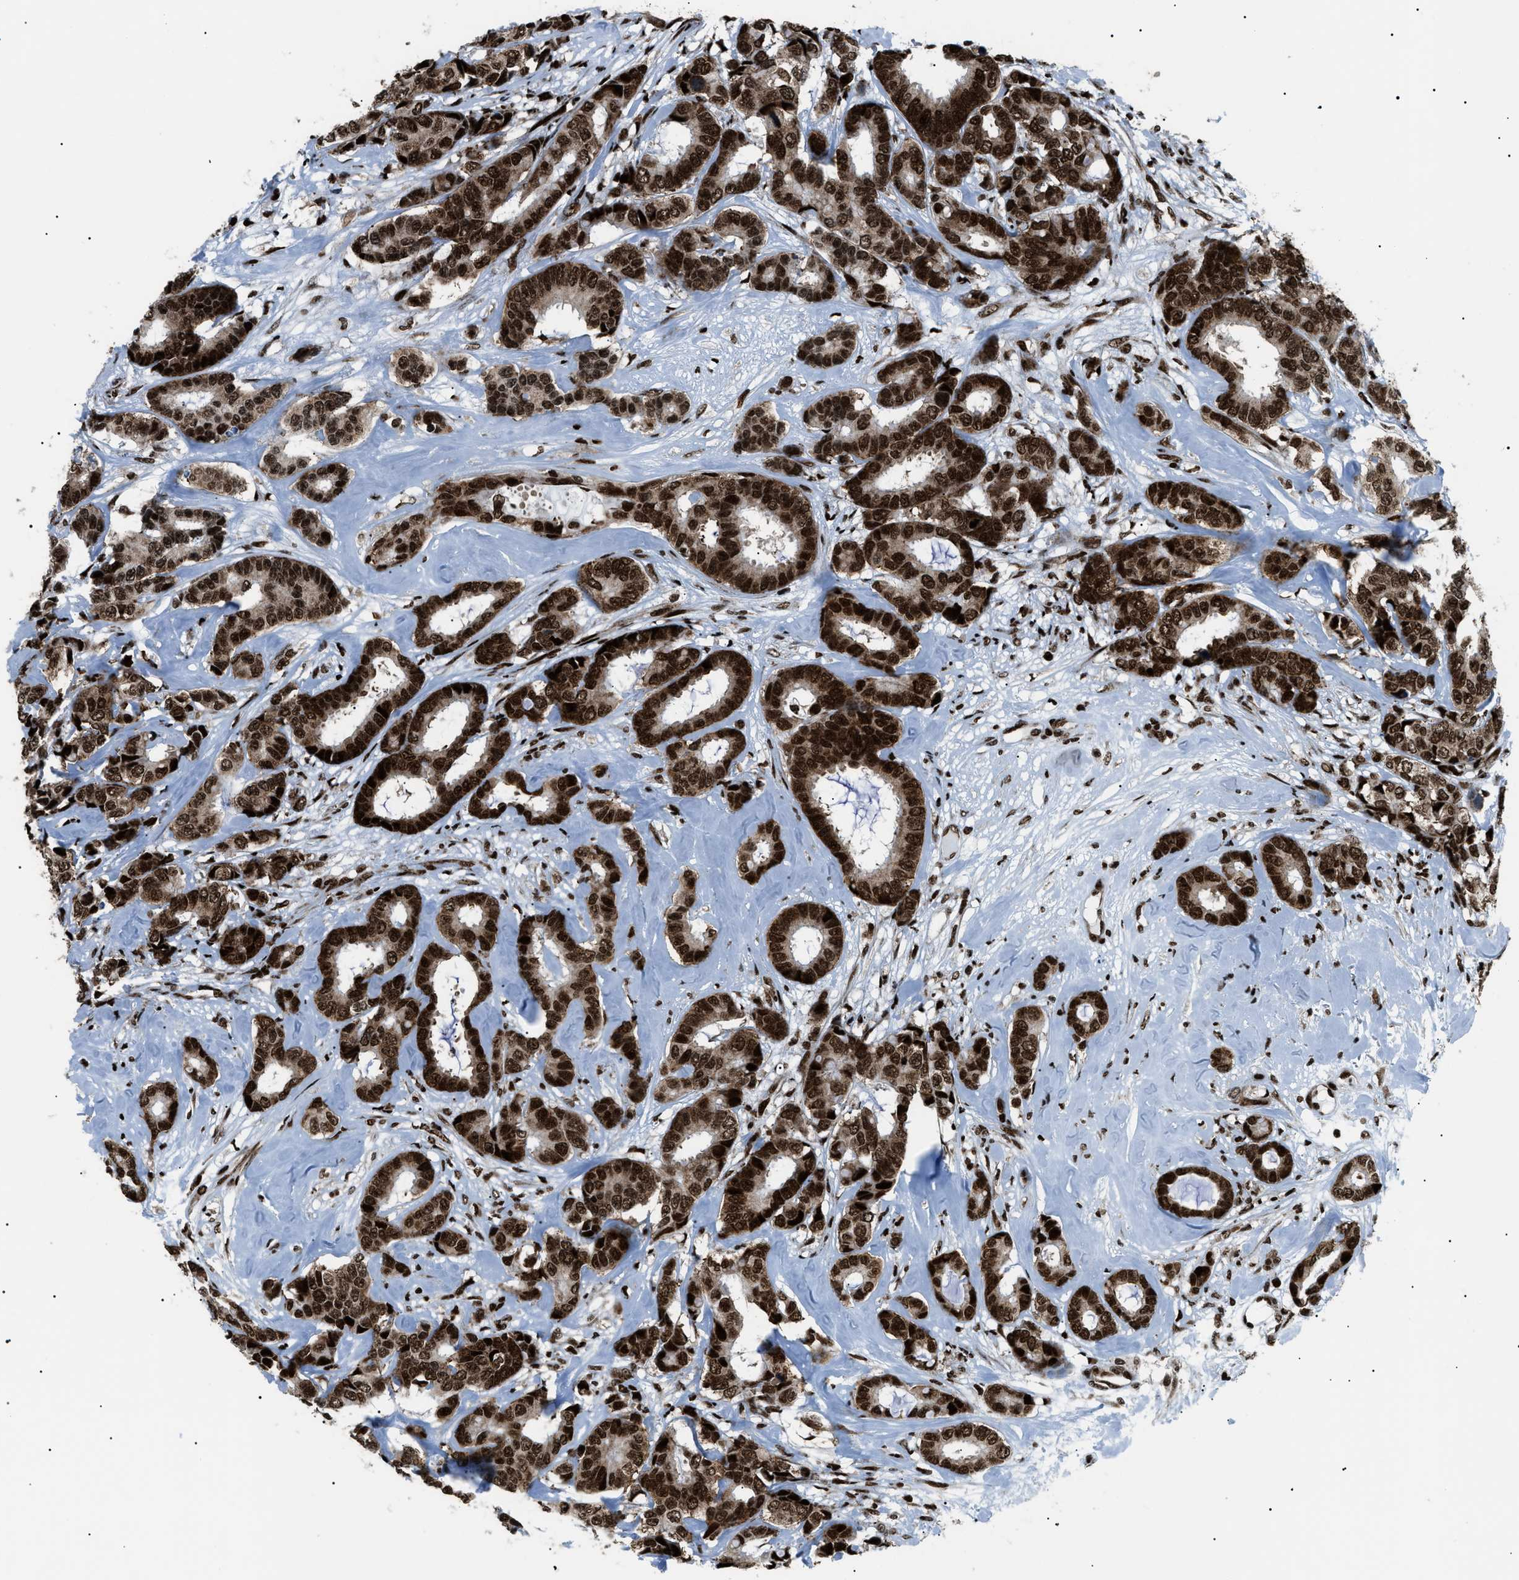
{"staining": {"intensity": "strong", "quantity": ">75%", "location": "cytoplasmic/membranous,nuclear"}, "tissue": "breast cancer", "cell_type": "Tumor cells", "image_type": "cancer", "snomed": [{"axis": "morphology", "description": "Duct carcinoma"}, {"axis": "topography", "description": "Breast"}], "caption": "Protein analysis of breast cancer (intraductal carcinoma) tissue exhibits strong cytoplasmic/membranous and nuclear expression in about >75% of tumor cells.", "gene": "HNRNPK", "patient": {"sex": "female", "age": 87}}